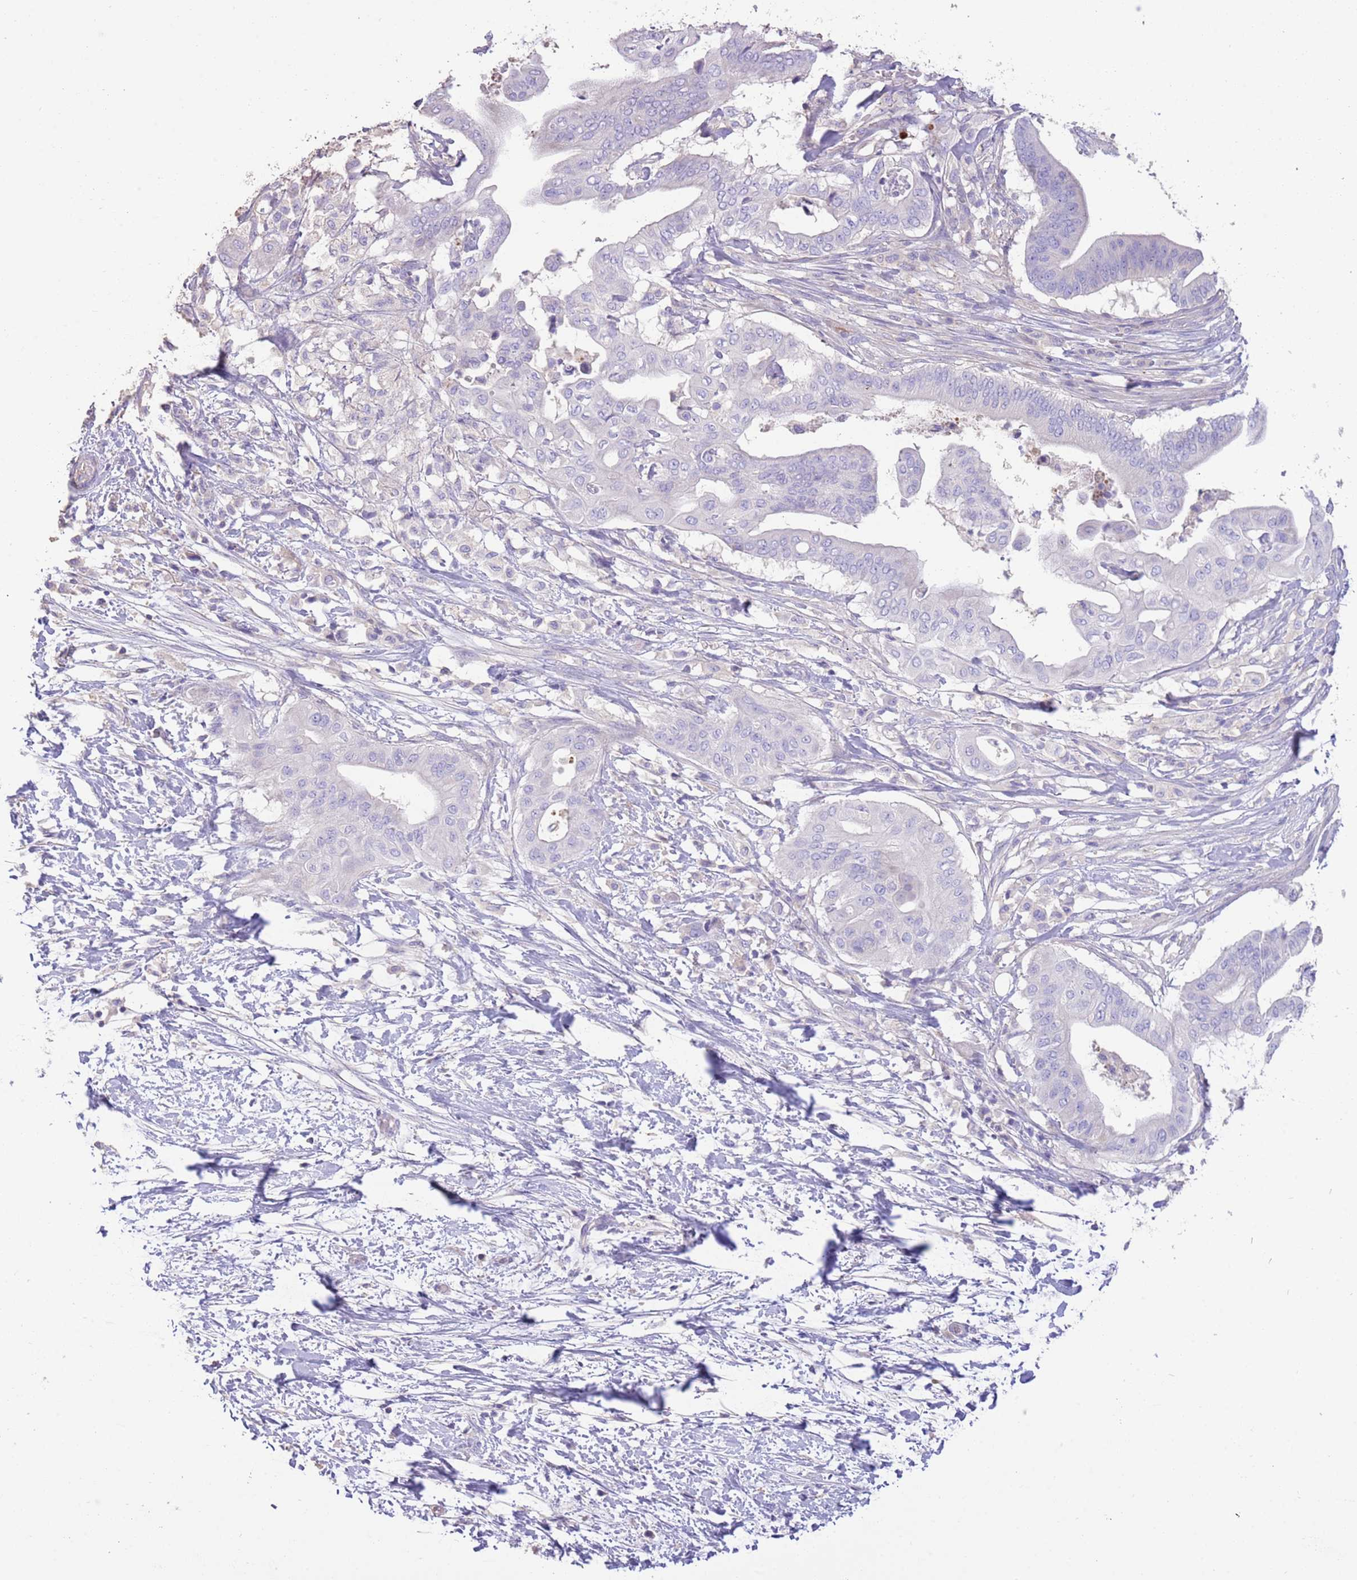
{"staining": {"intensity": "negative", "quantity": "none", "location": "none"}, "tissue": "pancreatic cancer", "cell_type": "Tumor cells", "image_type": "cancer", "snomed": [{"axis": "morphology", "description": "Adenocarcinoma, NOS"}, {"axis": "topography", "description": "Pancreas"}], "caption": "High power microscopy histopathology image of an immunohistochemistry (IHC) histopathology image of pancreatic cancer (adenocarcinoma), revealing no significant positivity in tumor cells.", "gene": "SFTPA1", "patient": {"sex": "male", "age": 68}}